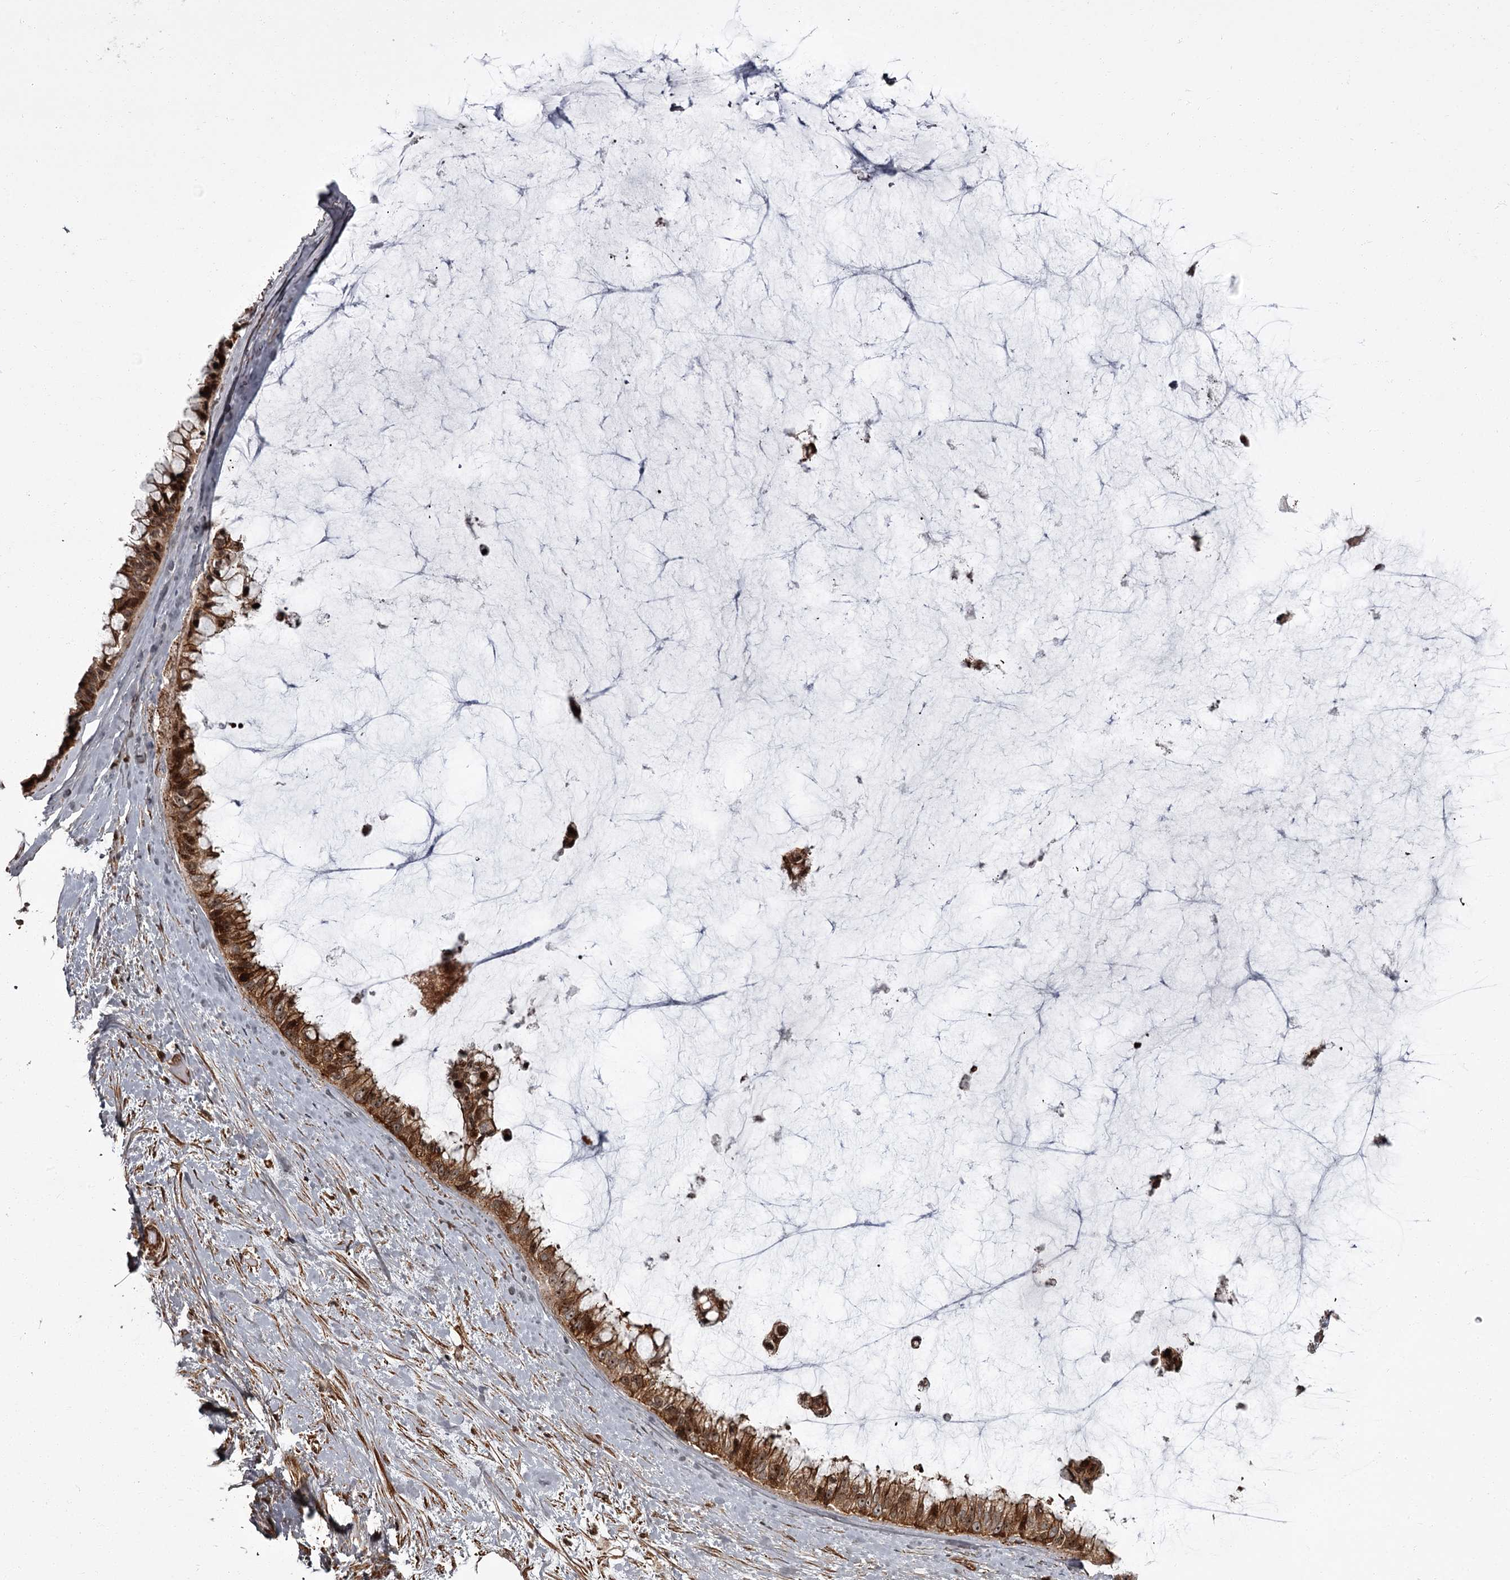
{"staining": {"intensity": "moderate", "quantity": ">75%", "location": "cytoplasmic/membranous,nuclear"}, "tissue": "ovarian cancer", "cell_type": "Tumor cells", "image_type": "cancer", "snomed": [{"axis": "morphology", "description": "Cystadenocarcinoma, mucinous, NOS"}, {"axis": "topography", "description": "Ovary"}], "caption": "Immunohistochemical staining of human mucinous cystadenocarcinoma (ovarian) displays medium levels of moderate cytoplasmic/membranous and nuclear staining in approximately >75% of tumor cells.", "gene": "THAP9", "patient": {"sex": "female", "age": 39}}